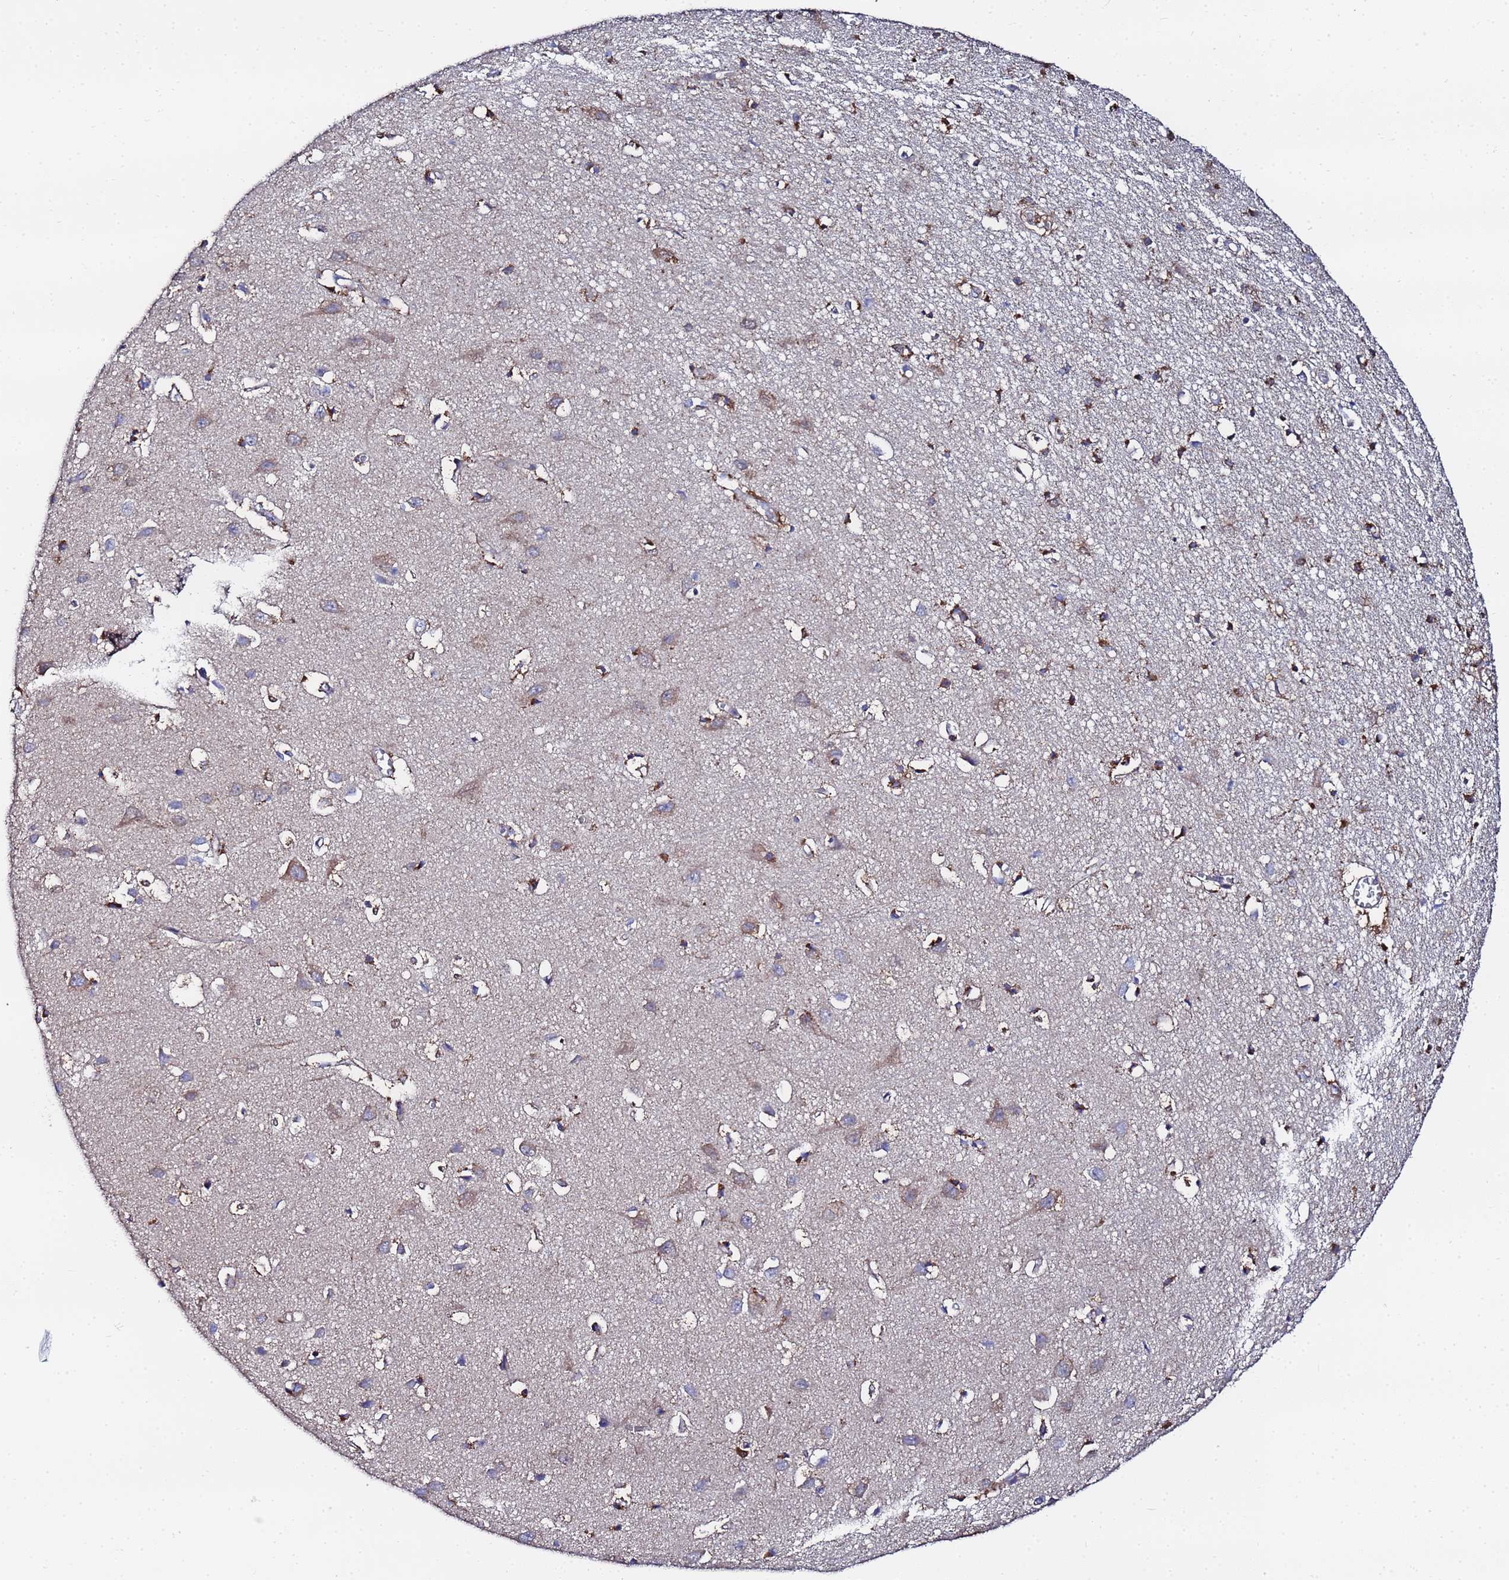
{"staining": {"intensity": "moderate", "quantity": ">75%", "location": "cytoplasmic/membranous"}, "tissue": "cerebral cortex", "cell_type": "Endothelial cells", "image_type": "normal", "snomed": [{"axis": "morphology", "description": "Normal tissue, NOS"}, {"axis": "topography", "description": "Cerebral cortex"}], "caption": "High-power microscopy captured an IHC micrograph of benign cerebral cortex, revealing moderate cytoplasmic/membranous positivity in approximately >75% of endothelial cells.", "gene": "FAHD2A", "patient": {"sex": "female", "age": 64}}